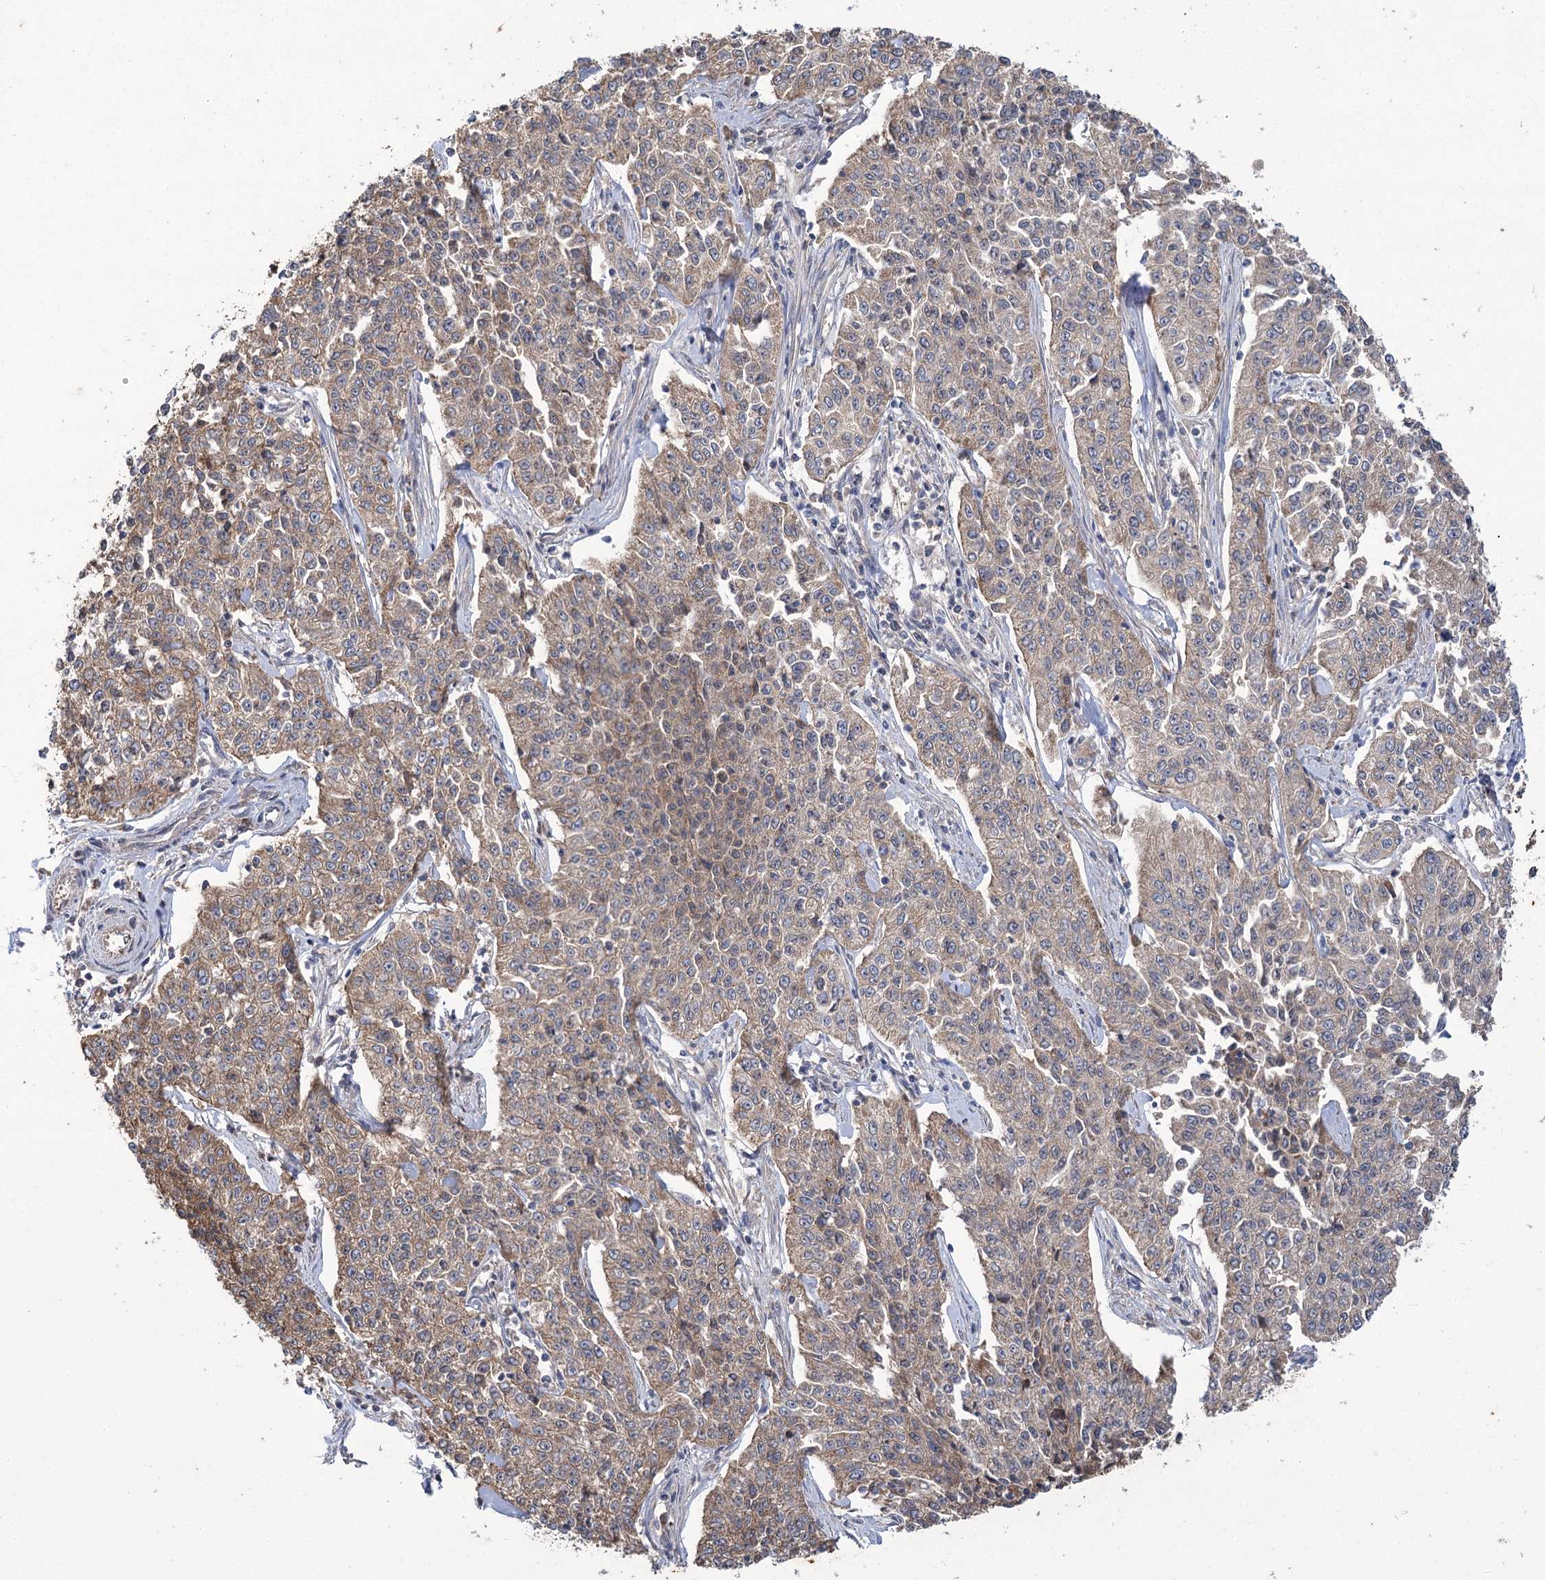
{"staining": {"intensity": "moderate", "quantity": "25%-75%", "location": "cytoplasmic/membranous"}, "tissue": "cervical cancer", "cell_type": "Tumor cells", "image_type": "cancer", "snomed": [{"axis": "morphology", "description": "Squamous cell carcinoma, NOS"}, {"axis": "topography", "description": "Cervix"}], "caption": "Cervical cancer stained with immunohistochemistry exhibits moderate cytoplasmic/membranous staining in approximately 25%-75% of tumor cells.", "gene": "CARD19", "patient": {"sex": "female", "age": 35}}